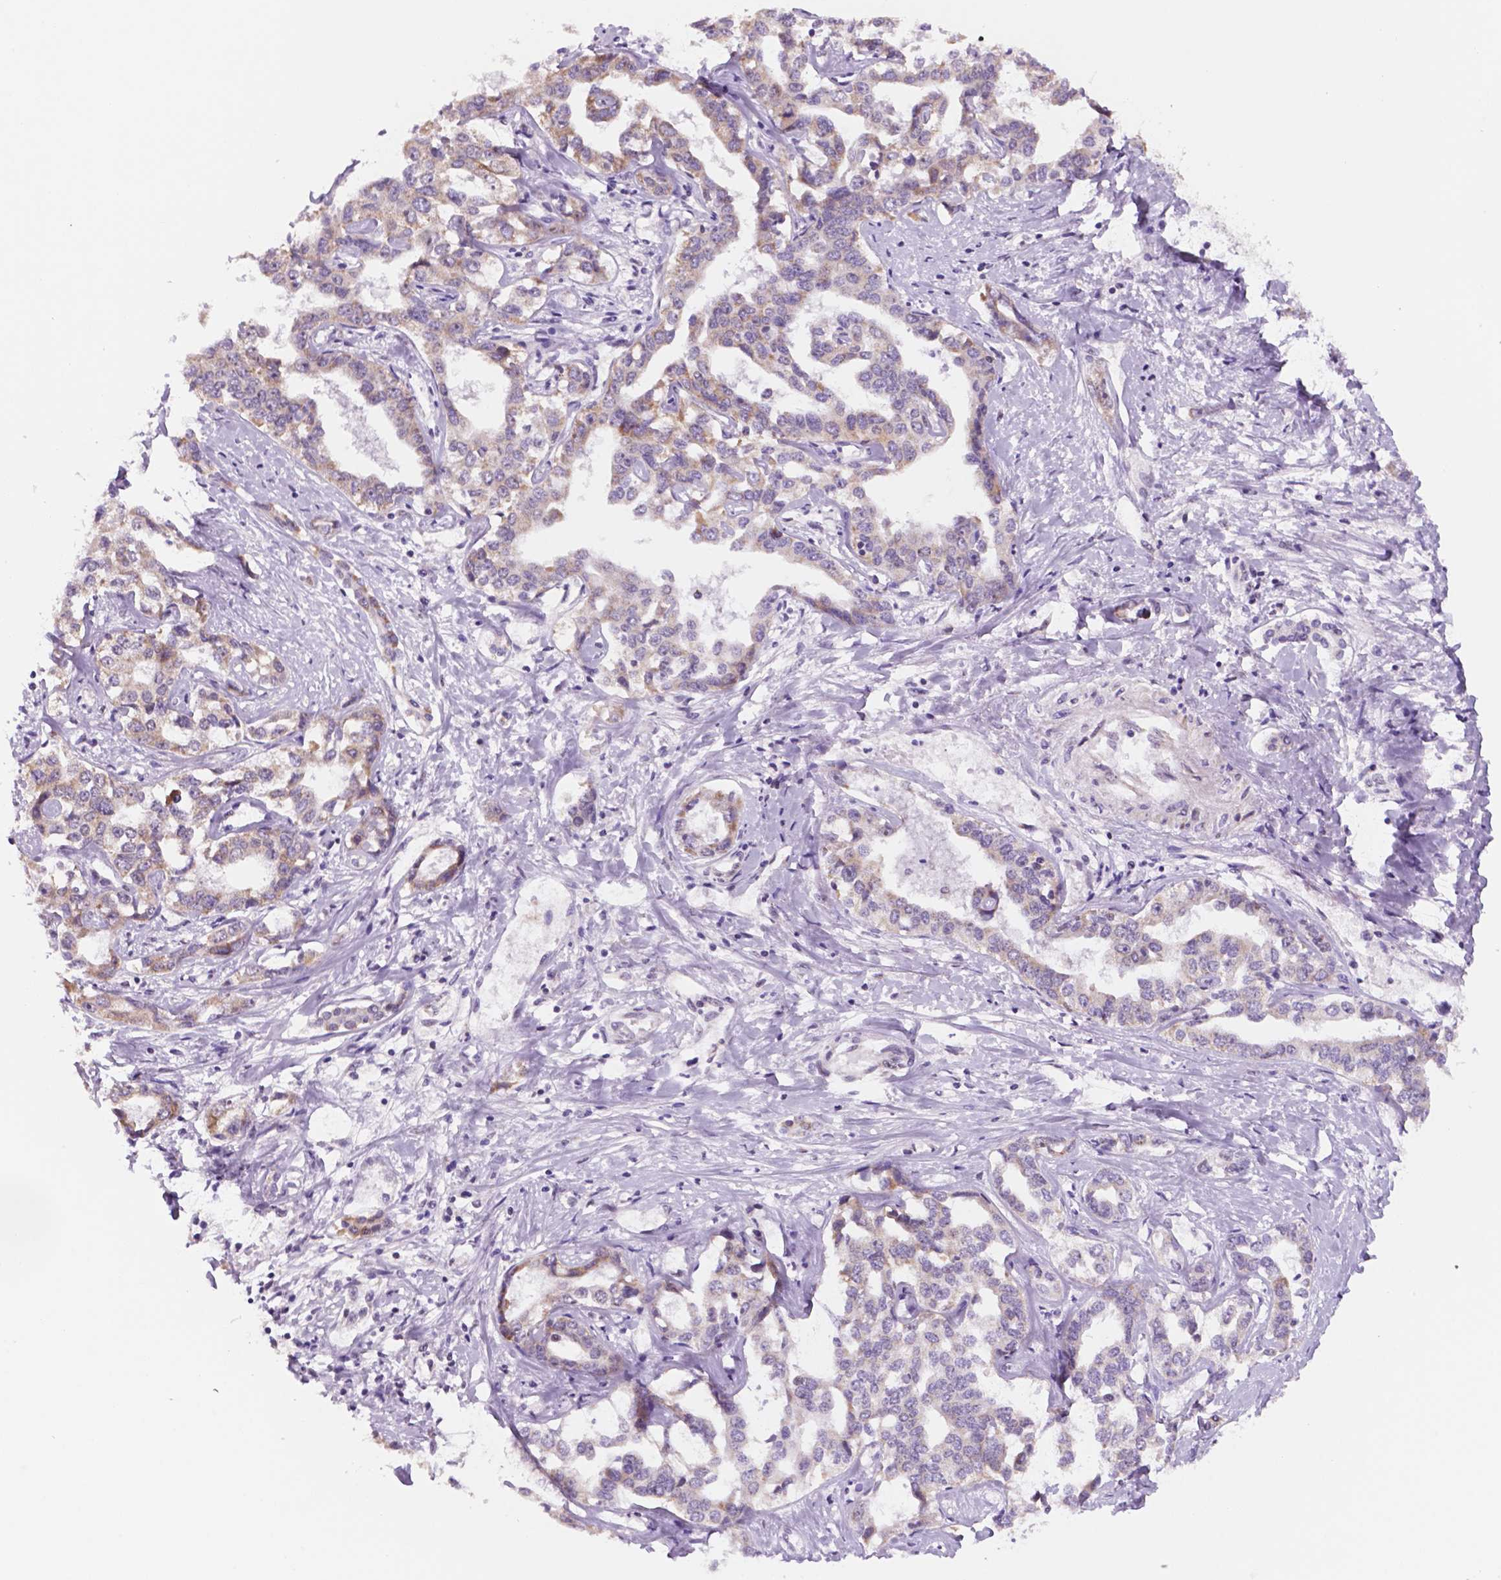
{"staining": {"intensity": "weak", "quantity": "25%-75%", "location": "cytoplasmic/membranous"}, "tissue": "liver cancer", "cell_type": "Tumor cells", "image_type": "cancer", "snomed": [{"axis": "morphology", "description": "Cholangiocarcinoma"}, {"axis": "topography", "description": "Liver"}], "caption": "The image shows staining of liver cancer, revealing weak cytoplasmic/membranous protein expression (brown color) within tumor cells.", "gene": "C18orf21", "patient": {"sex": "male", "age": 59}}